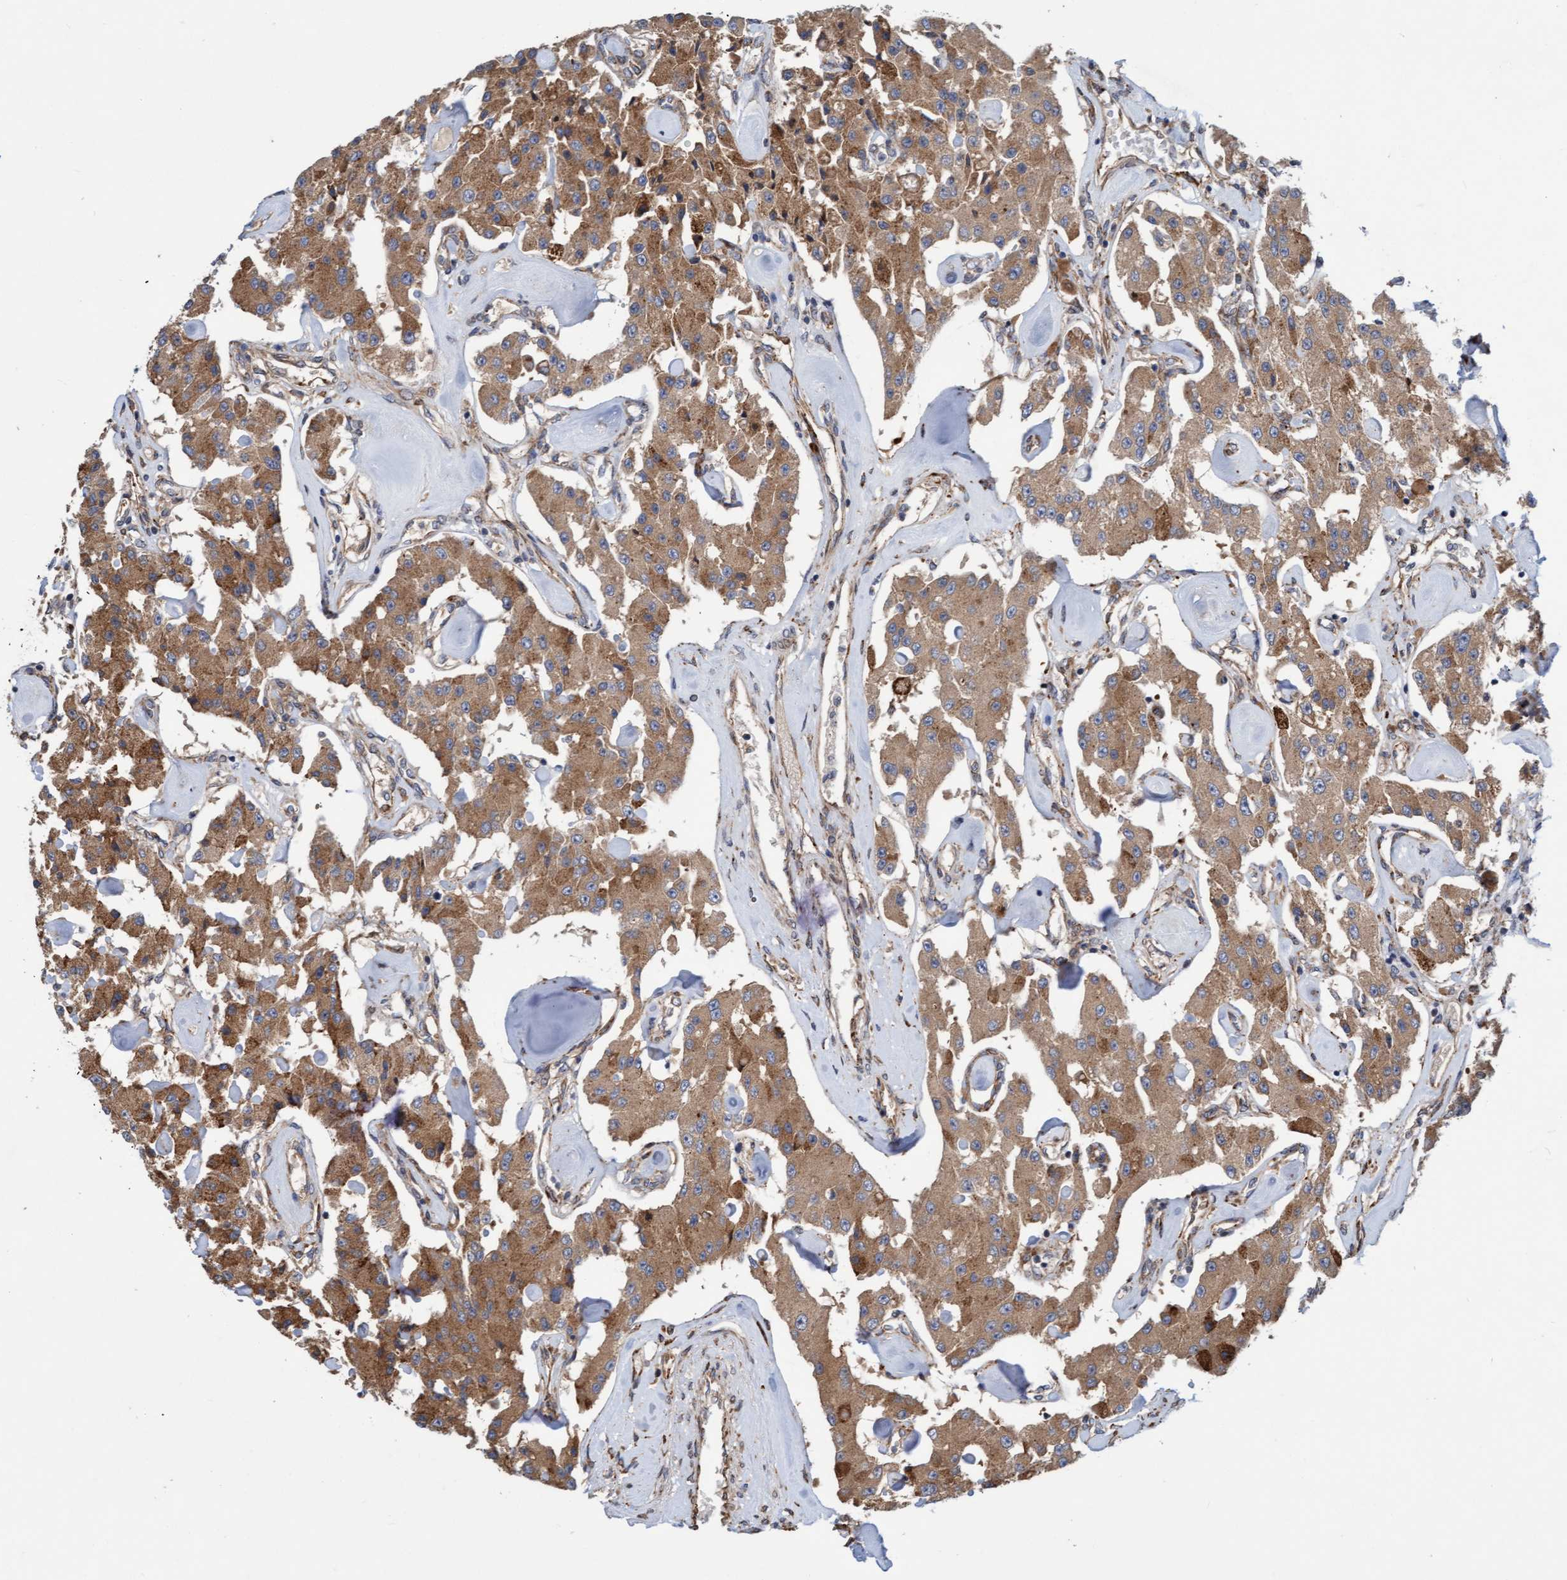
{"staining": {"intensity": "moderate", "quantity": ">75%", "location": "cytoplasmic/membranous"}, "tissue": "carcinoid", "cell_type": "Tumor cells", "image_type": "cancer", "snomed": [{"axis": "morphology", "description": "Carcinoid, malignant, NOS"}, {"axis": "topography", "description": "Pancreas"}], "caption": "Immunohistochemical staining of human malignant carcinoid shows medium levels of moderate cytoplasmic/membranous protein expression in about >75% of tumor cells. The staining was performed using DAB to visualize the protein expression in brown, while the nuclei were stained in blue with hematoxylin (Magnification: 20x).", "gene": "KIAA0753", "patient": {"sex": "male", "age": 41}}